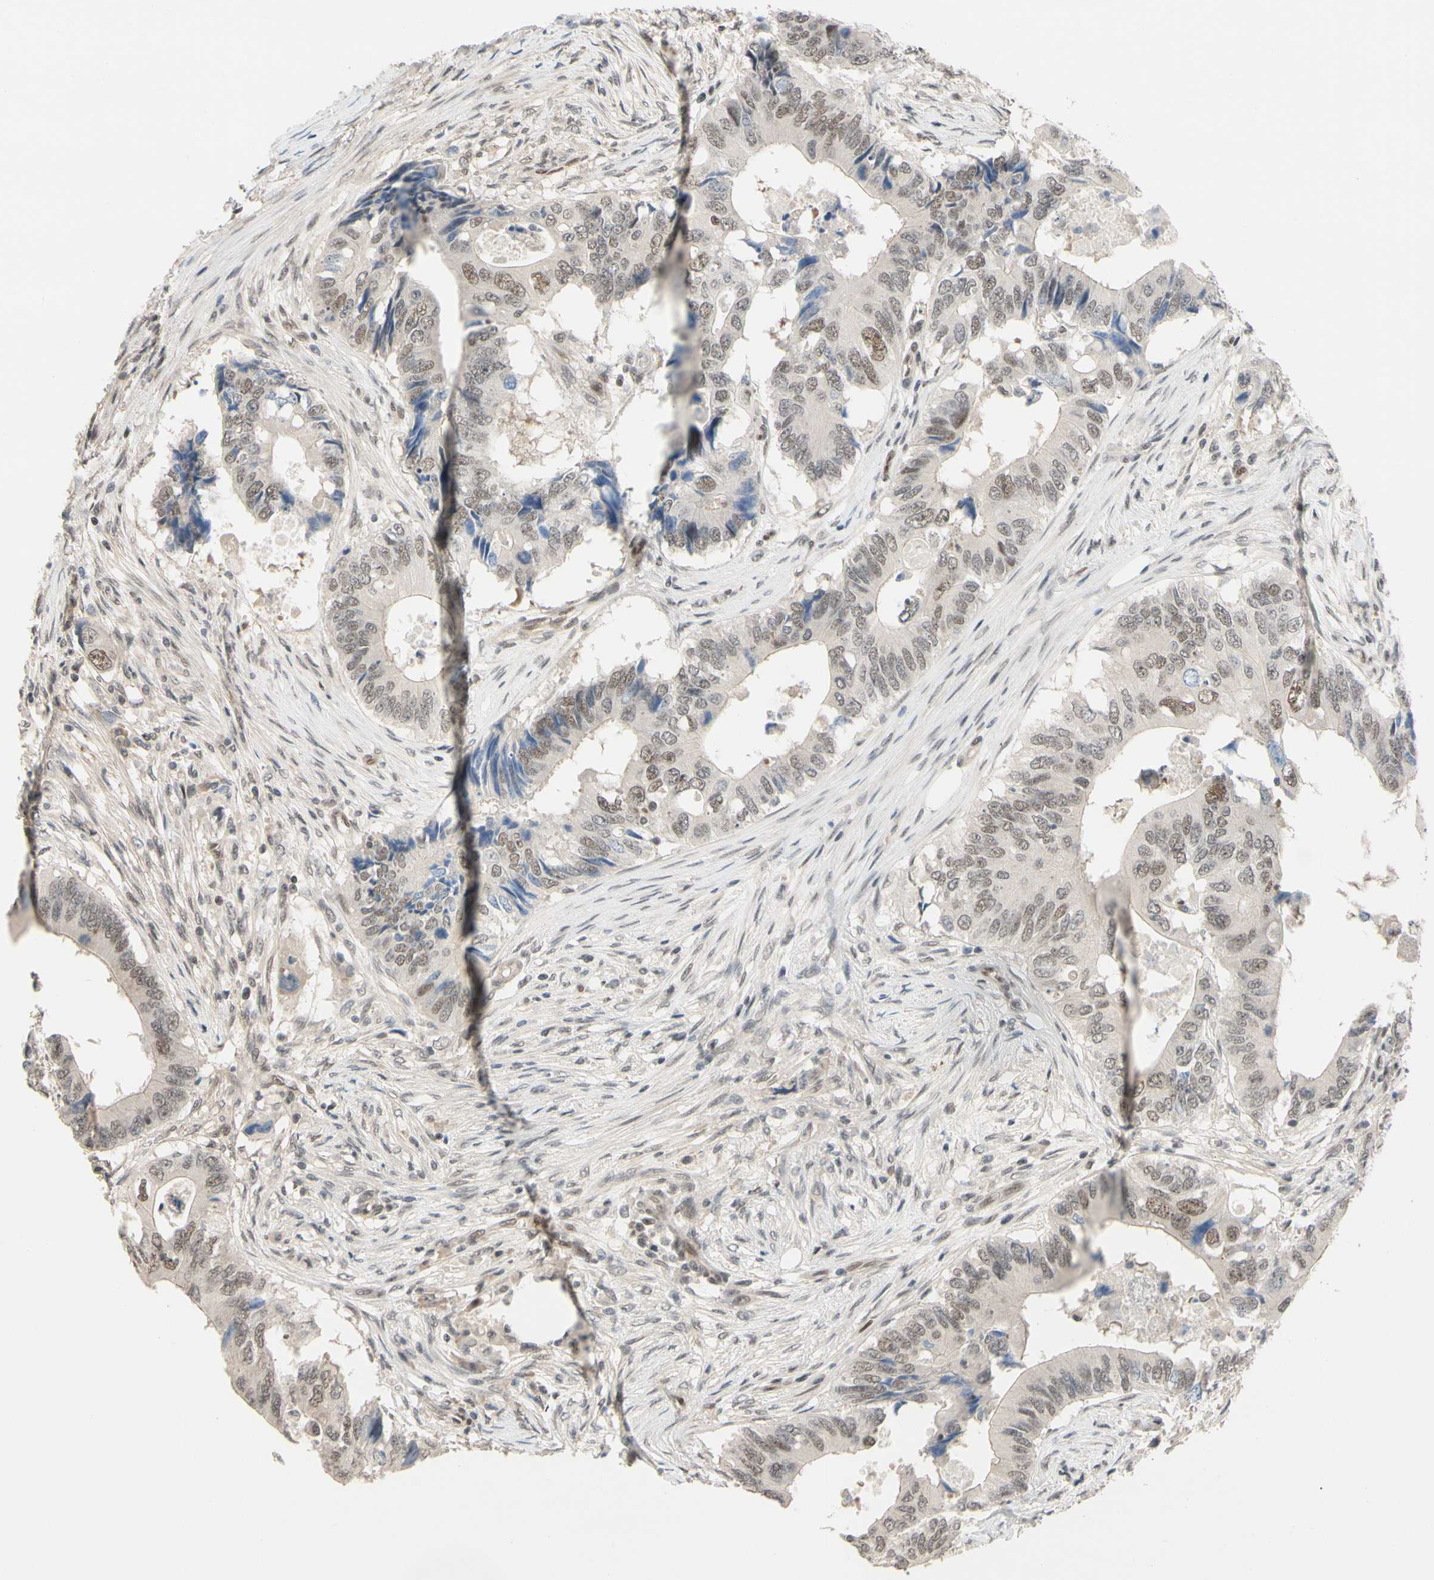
{"staining": {"intensity": "weak", "quantity": "25%-75%", "location": "nuclear"}, "tissue": "colorectal cancer", "cell_type": "Tumor cells", "image_type": "cancer", "snomed": [{"axis": "morphology", "description": "Adenocarcinoma, NOS"}, {"axis": "topography", "description": "Colon"}], "caption": "Adenocarcinoma (colorectal) tissue shows weak nuclear expression in about 25%-75% of tumor cells", "gene": "TAF4", "patient": {"sex": "male", "age": 71}}